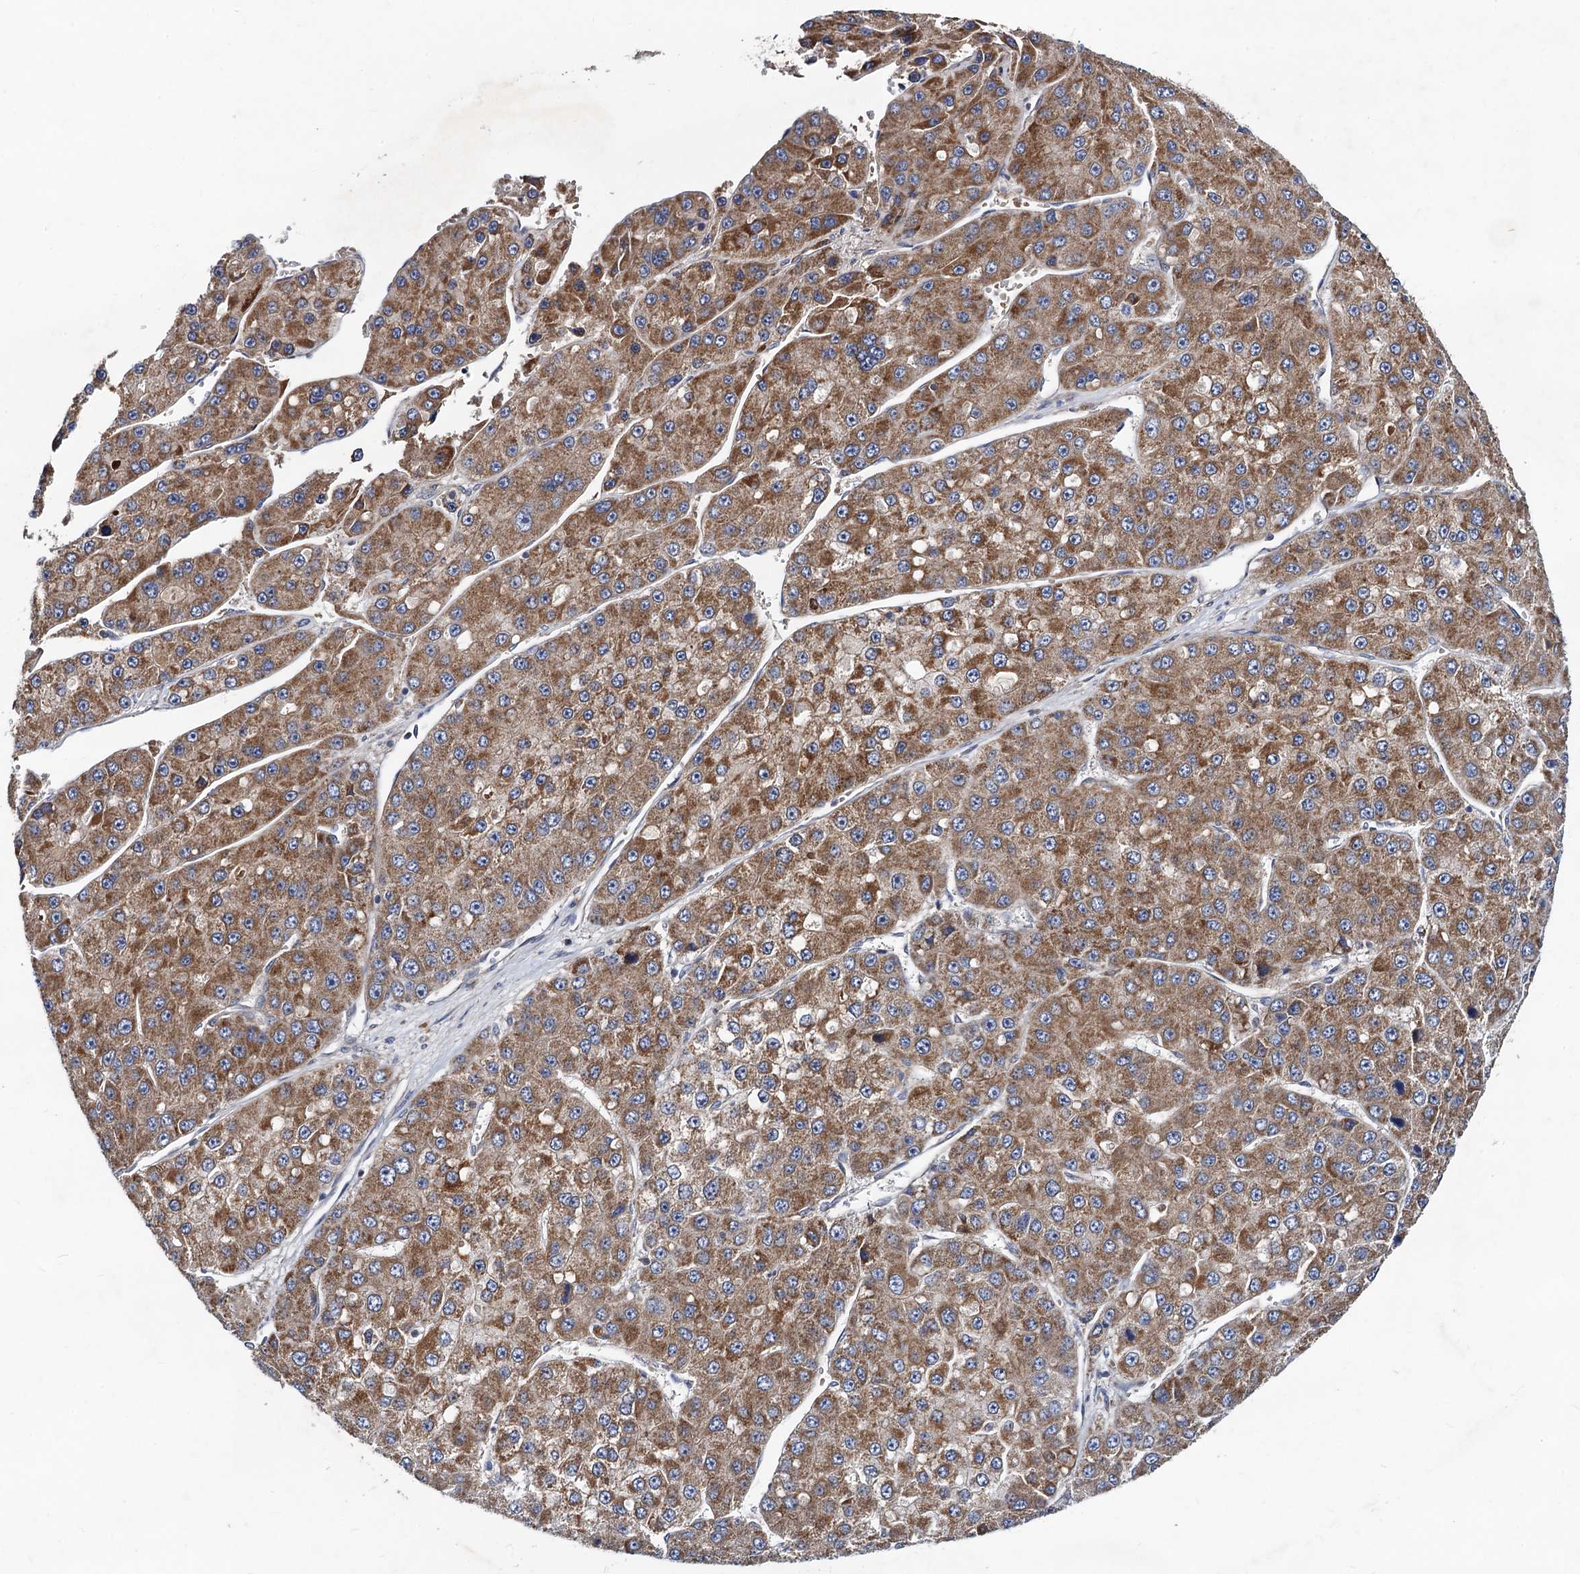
{"staining": {"intensity": "moderate", "quantity": ">75%", "location": "cytoplasmic/membranous"}, "tissue": "liver cancer", "cell_type": "Tumor cells", "image_type": "cancer", "snomed": [{"axis": "morphology", "description": "Carcinoma, Hepatocellular, NOS"}, {"axis": "topography", "description": "Liver"}], "caption": "Human hepatocellular carcinoma (liver) stained with a protein marker exhibits moderate staining in tumor cells.", "gene": "VPS37D", "patient": {"sex": "female", "age": 73}}